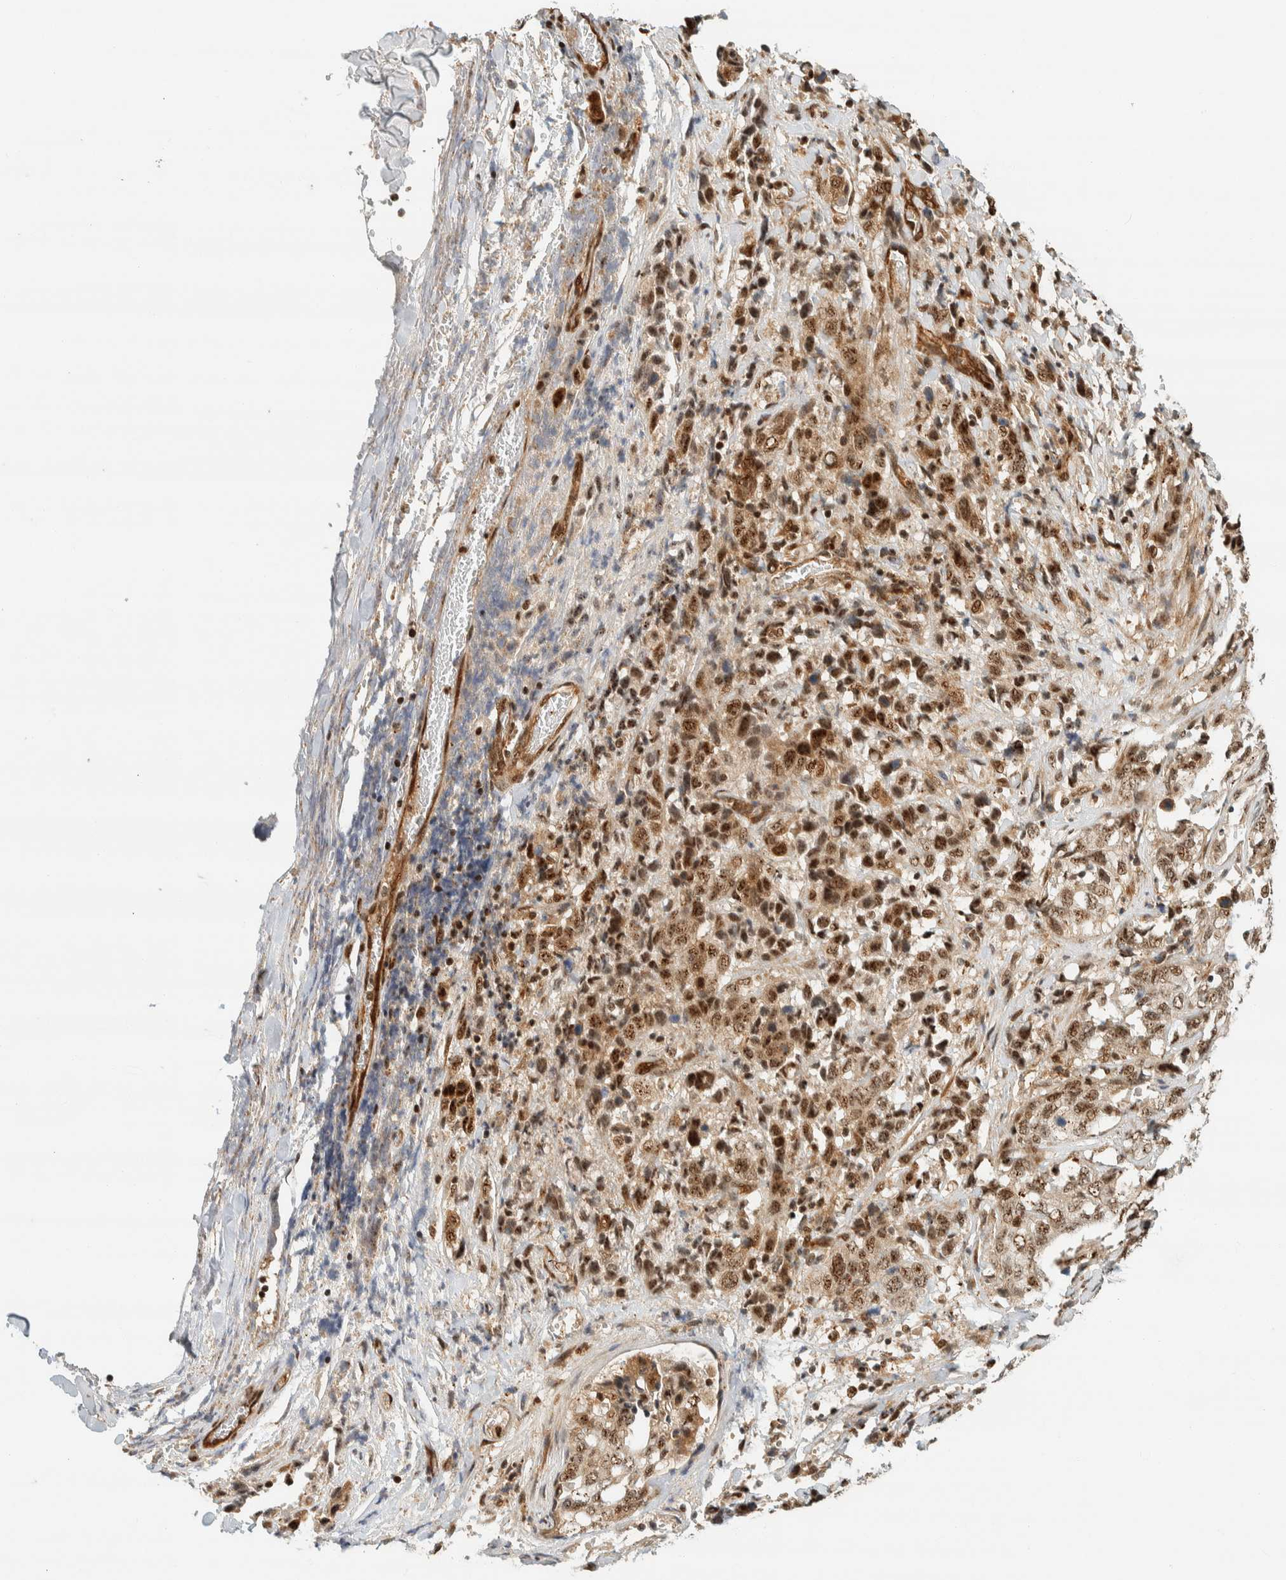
{"staining": {"intensity": "moderate", "quantity": ">75%", "location": "nuclear"}, "tissue": "stomach cancer", "cell_type": "Tumor cells", "image_type": "cancer", "snomed": [{"axis": "morphology", "description": "Adenocarcinoma, NOS"}, {"axis": "topography", "description": "Stomach"}], "caption": "High-power microscopy captured an IHC photomicrograph of stomach cancer, revealing moderate nuclear expression in approximately >75% of tumor cells.", "gene": "SIK1", "patient": {"sex": "male", "age": 48}}